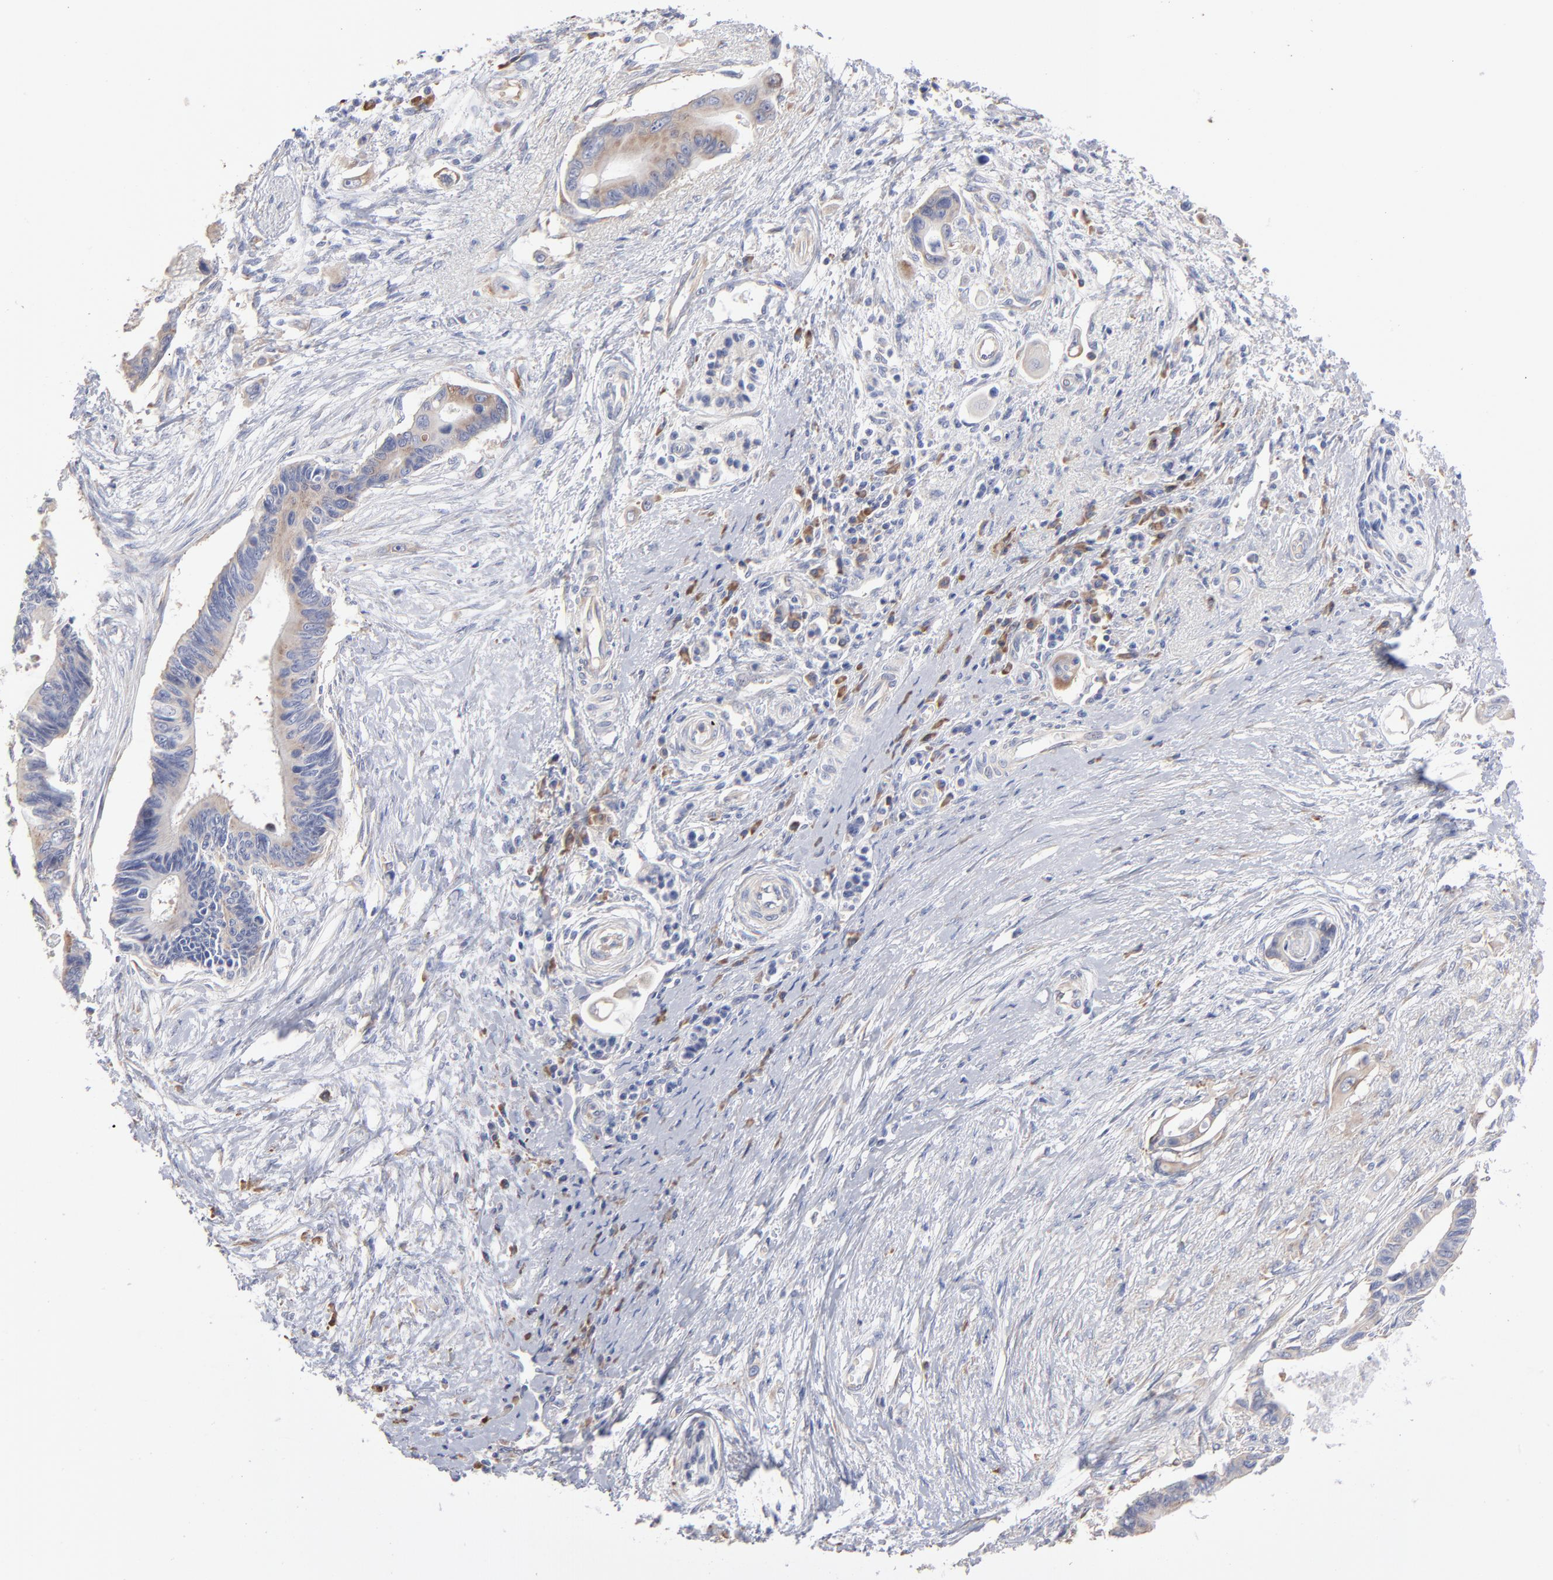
{"staining": {"intensity": "weak", "quantity": "25%-75%", "location": "cytoplasmic/membranous"}, "tissue": "pancreatic cancer", "cell_type": "Tumor cells", "image_type": "cancer", "snomed": [{"axis": "morphology", "description": "Adenocarcinoma, NOS"}, {"axis": "topography", "description": "Pancreas"}], "caption": "IHC (DAB) staining of pancreatic cancer (adenocarcinoma) demonstrates weak cytoplasmic/membranous protein staining in about 25%-75% of tumor cells.", "gene": "RPL3", "patient": {"sex": "female", "age": 70}}